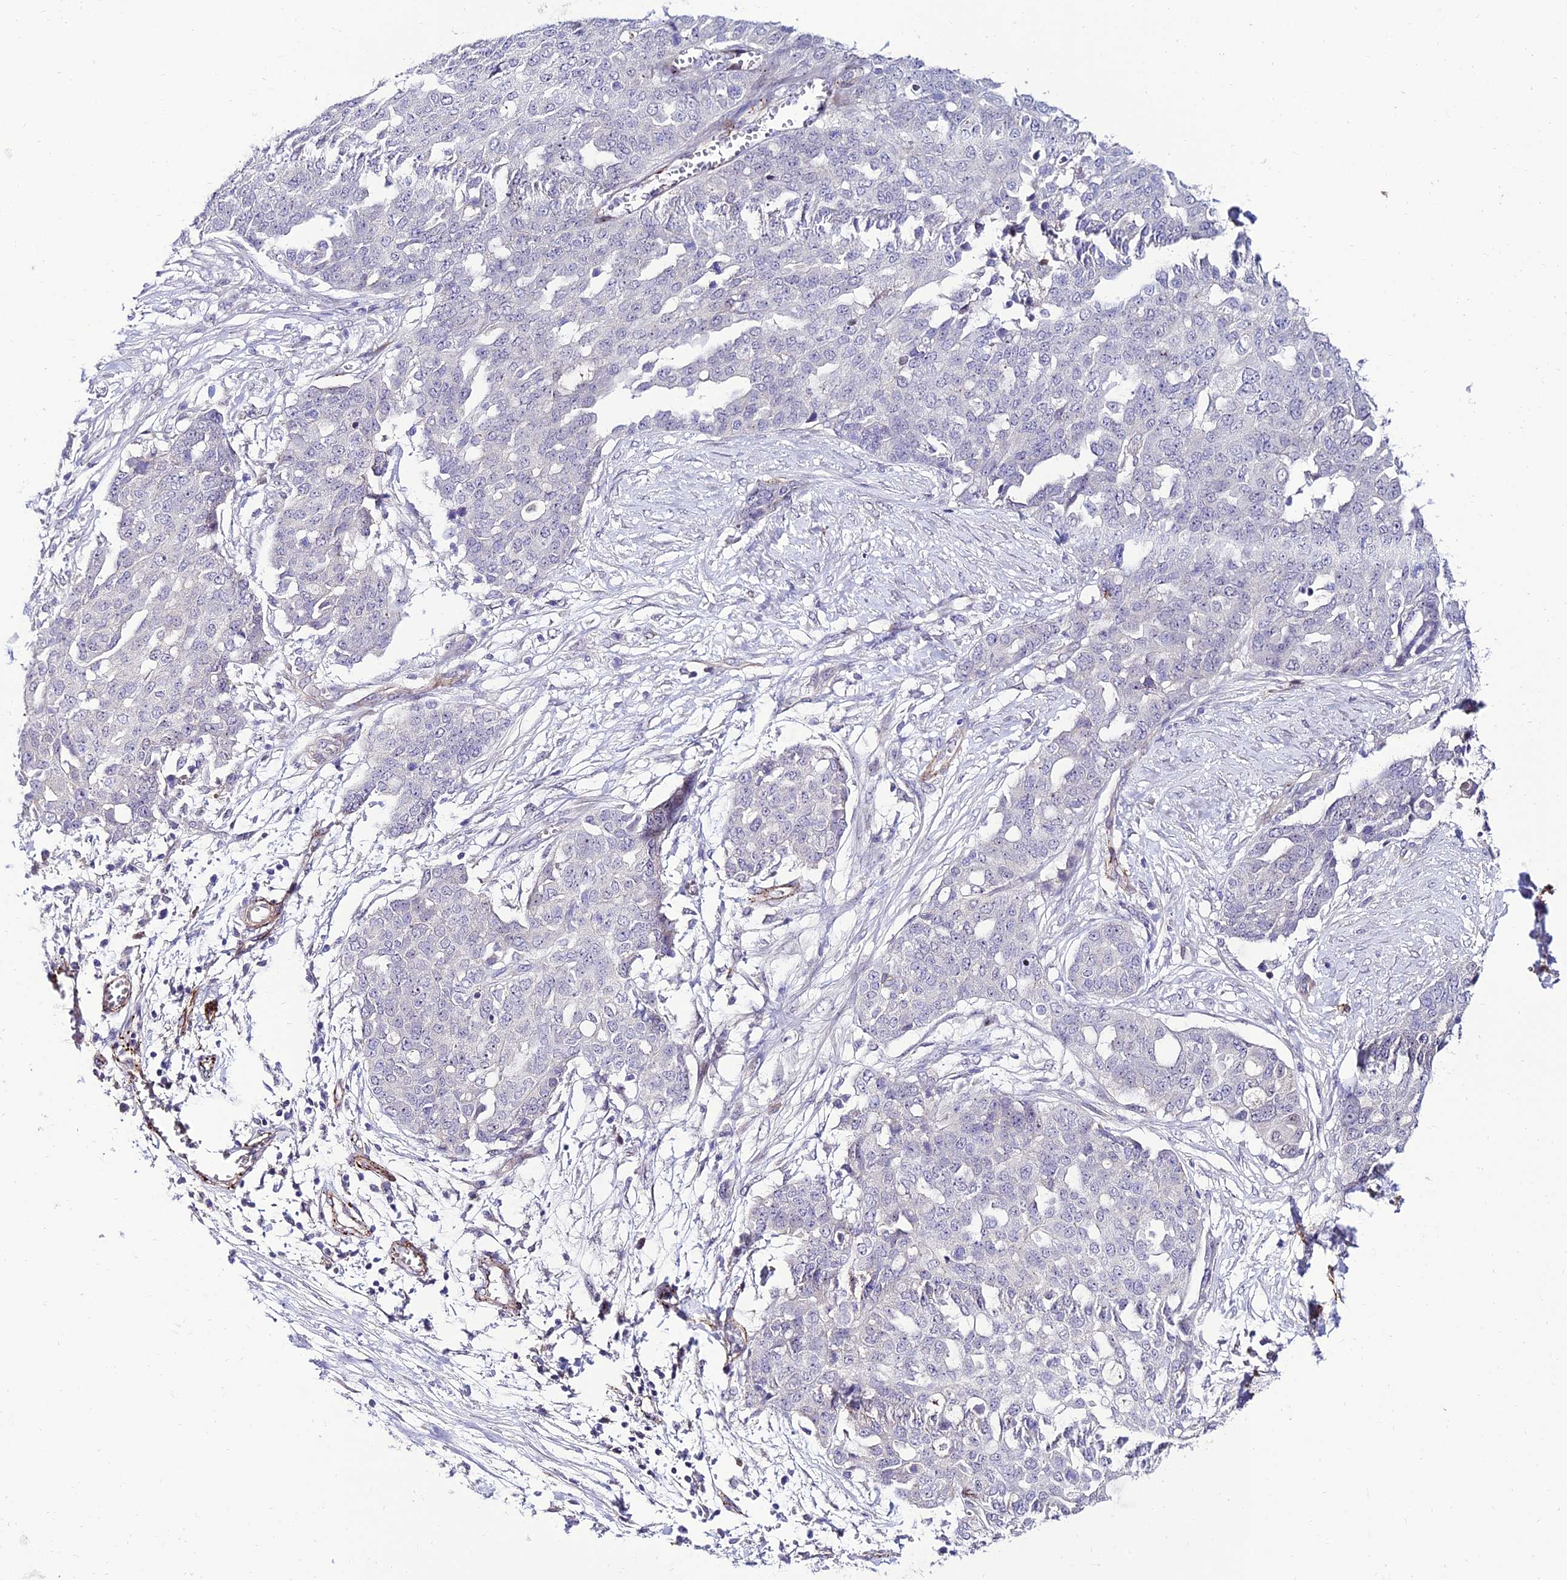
{"staining": {"intensity": "negative", "quantity": "none", "location": "none"}, "tissue": "ovarian cancer", "cell_type": "Tumor cells", "image_type": "cancer", "snomed": [{"axis": "morphology", "description": "Cystadenocarcinoma, serous, NOS"}, {"axis": "topography", "description": "Soft tissue"}, {"axis": "topography", "description": "Ovary"}], "caption": "Serous cystadenocarcinoma (ovarian) was stained to show a protein in brown. There is no significant positivity in tumor cells. The staining is performed using DAB (3,3'-diaminobenzidine) brown chromogen with nuclei counter-stained in using hematoxylin.", "gene": "ALDH3B2", "patient": {"sex": "female", "age": 57}}